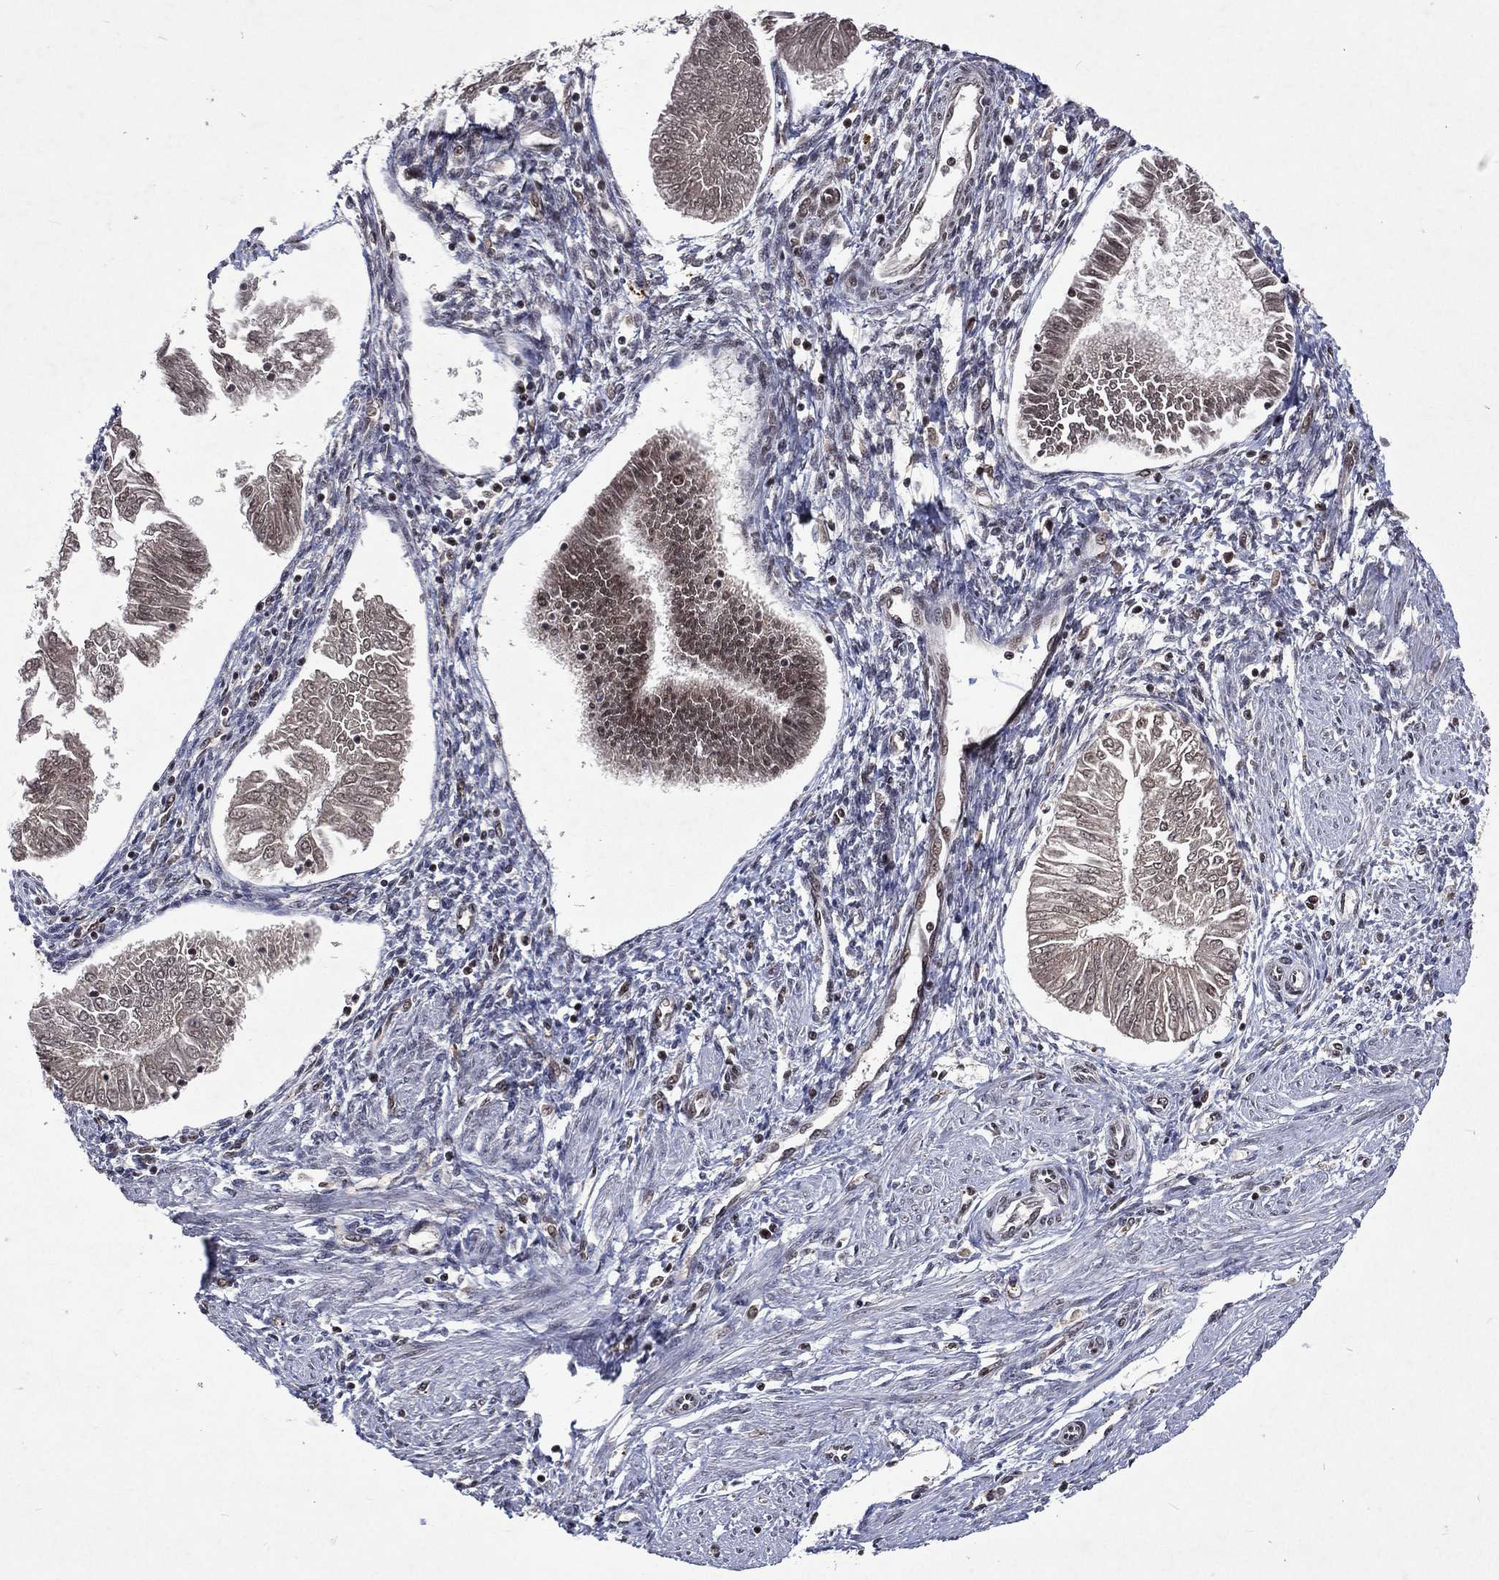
{"staining": {"intensity": "negative", "quantity": "none", "location": "none"}, "tissue": "endometrial cancer", "cell_type": "Tumor cells", "image_type": "cancer", "snomed": [{"axis": "morphology", "description": "Adenocarcinoma, NOS"}, {"axis": "topography", "description": "Endometrium"}], "caption": "The IHC image has no significant staining in tumor cells of endometrial cancer (adenocarcinoma) tissue.", "gene": "DMAP1", "patient": {"sex": "female", "age": 53}}